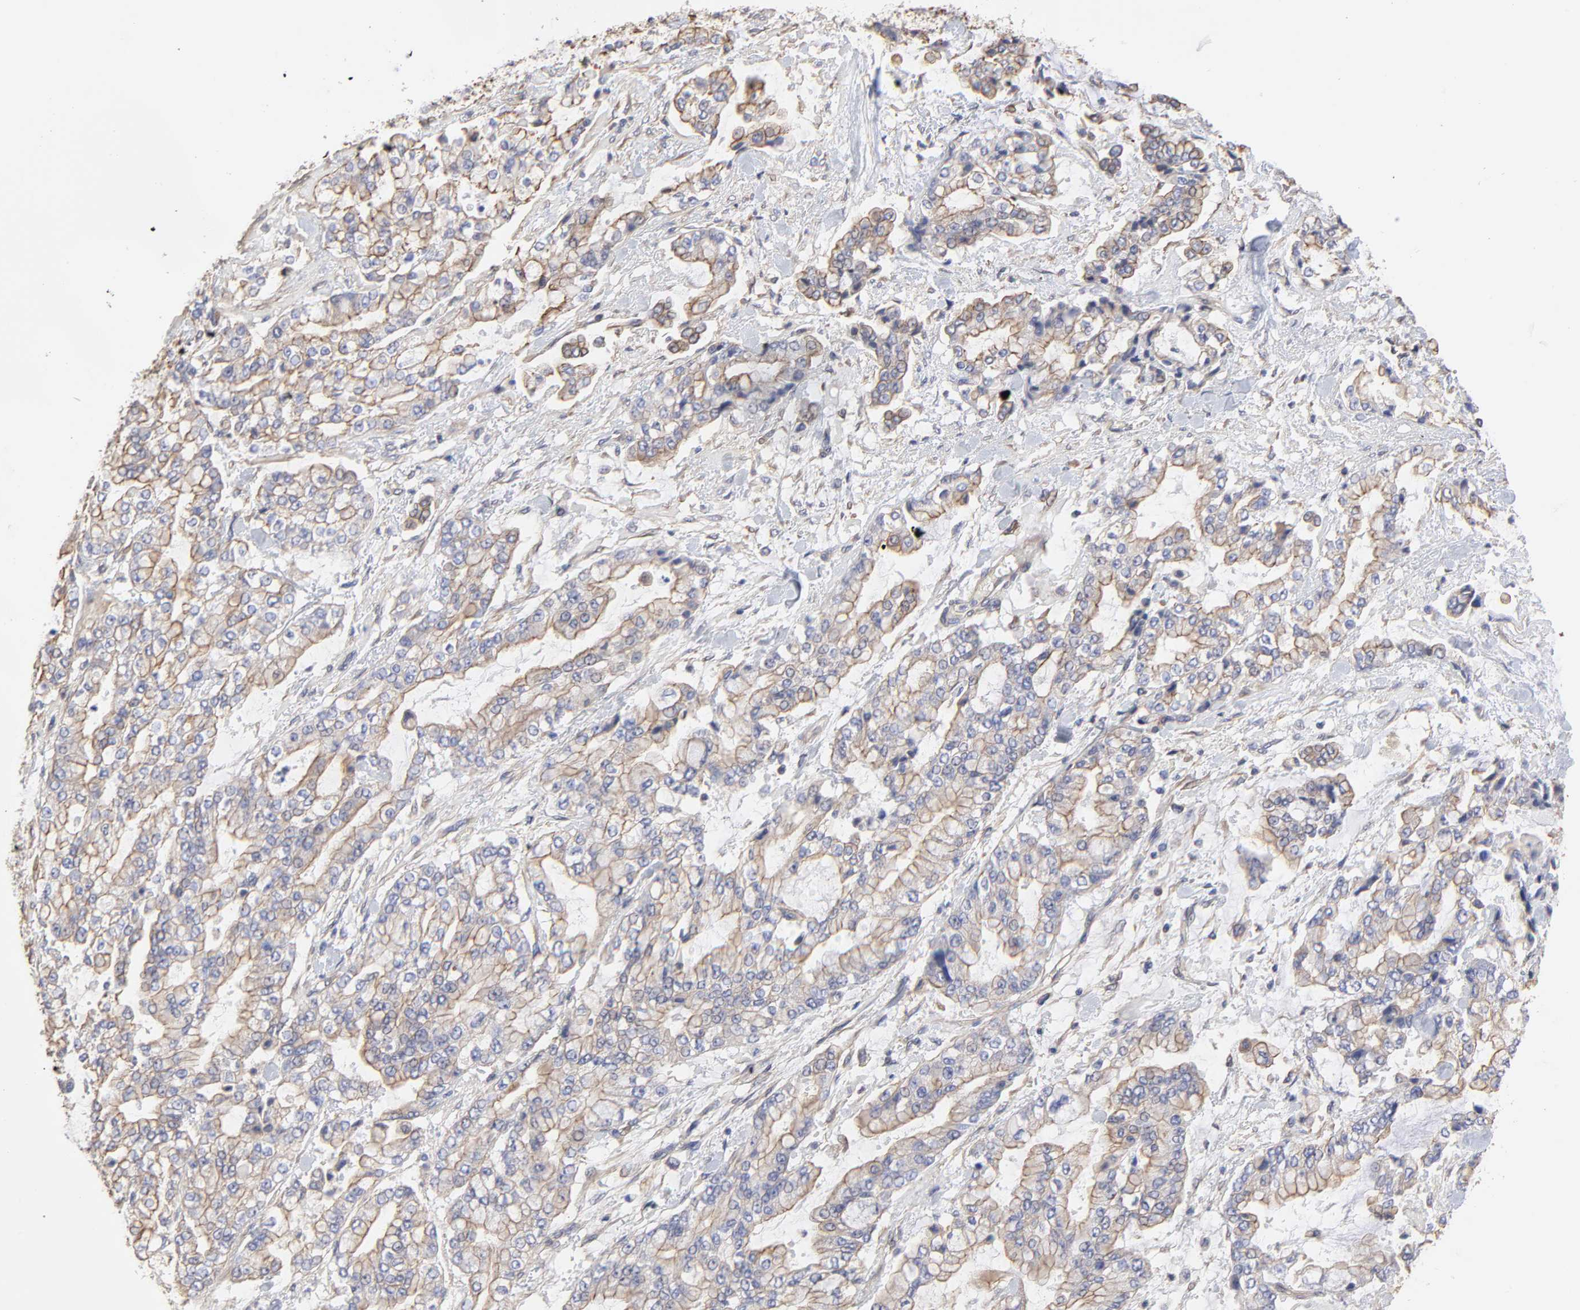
{"staining": {"intensity": "weak", "quantity": ">75%", "location": "cytoplasmic/membranous"}, "tissue": "stomach cancer", "cell_type": "Tumor cells", "image_type": "cancer", "snomed": [{"axis": "morphology", "description": "Normal tissue, NOS"}, {"axis": "morphology", "description": "Adenocarcinoma, NOS"}, {"axis": "topography", "description": "Stomach, upper"}, {"axis": "topography", "description": "Stomach"}], "caption": "Stomach cancer (adenocarcinoma) tissue exhibits weak cytoplasmic/membranous staining in approximately >75% of tumor cells (IHC, brightfield microscopy, high magnification).", "gene": "LRCH2", "patient": {"sex": "male", "age": 76}}